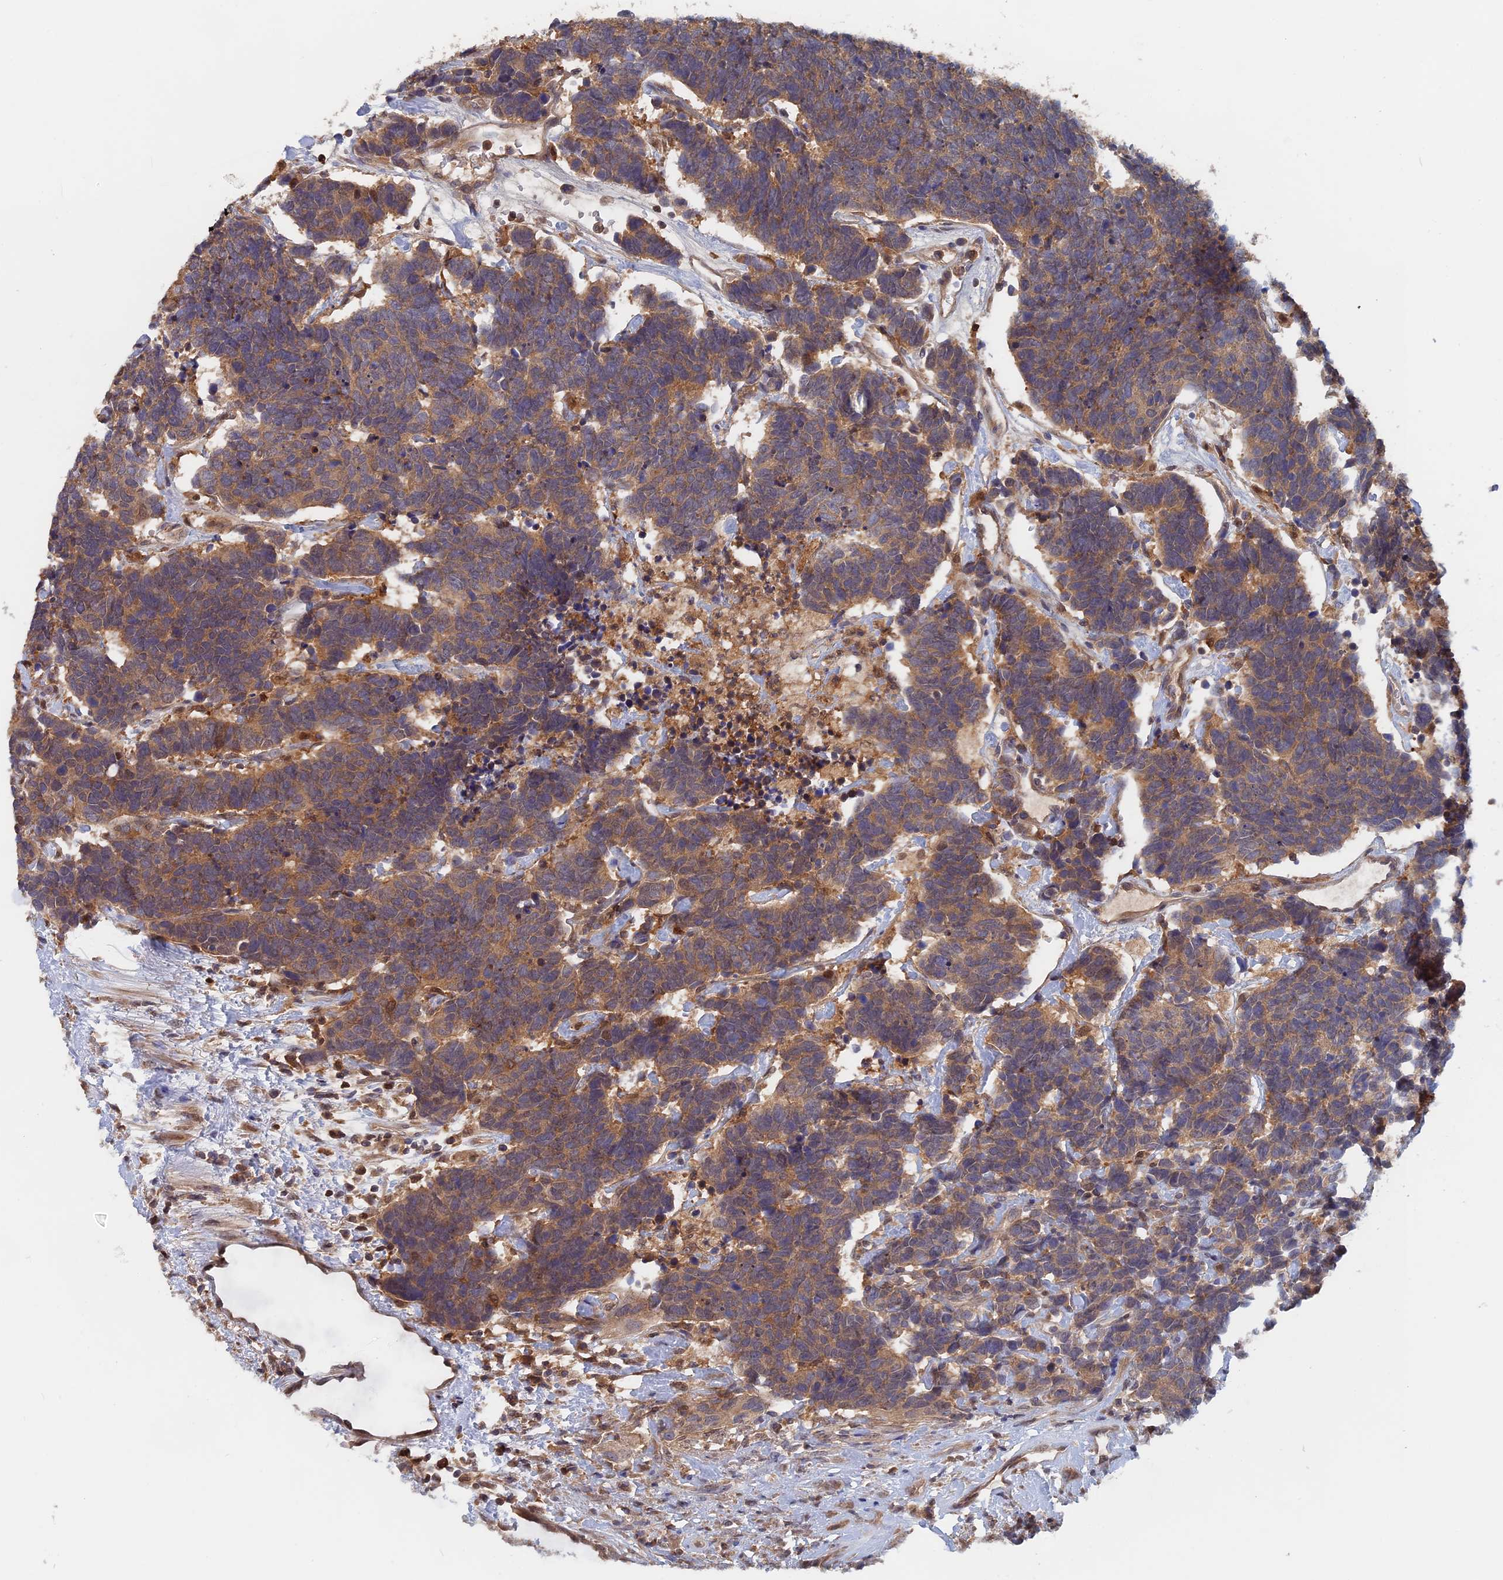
{"staining": {"intensity": "weak", "quantity": ">75%", "location": "cytoplasmic/membranous"}, "tissue": "carcinoid", "cell_type": "Tumor cells", "image_type": "cancer", "snomed": [{"axis": "morphology", "description": "Carcinoma, NOS"}, {"axis": "morphology", "description": "Carcinoid, malignant, NOS"}, {"axis": "topography", "description": "Urinary bladder"}], "caption": "Carcinoma was stained to show a protein in brown. There is low levels of weak cytoplasmic/membranous staining in approximately >75% of tumor cells.", "gene": "BLVRA", "patient": {"sex": "male", "age": 57}}